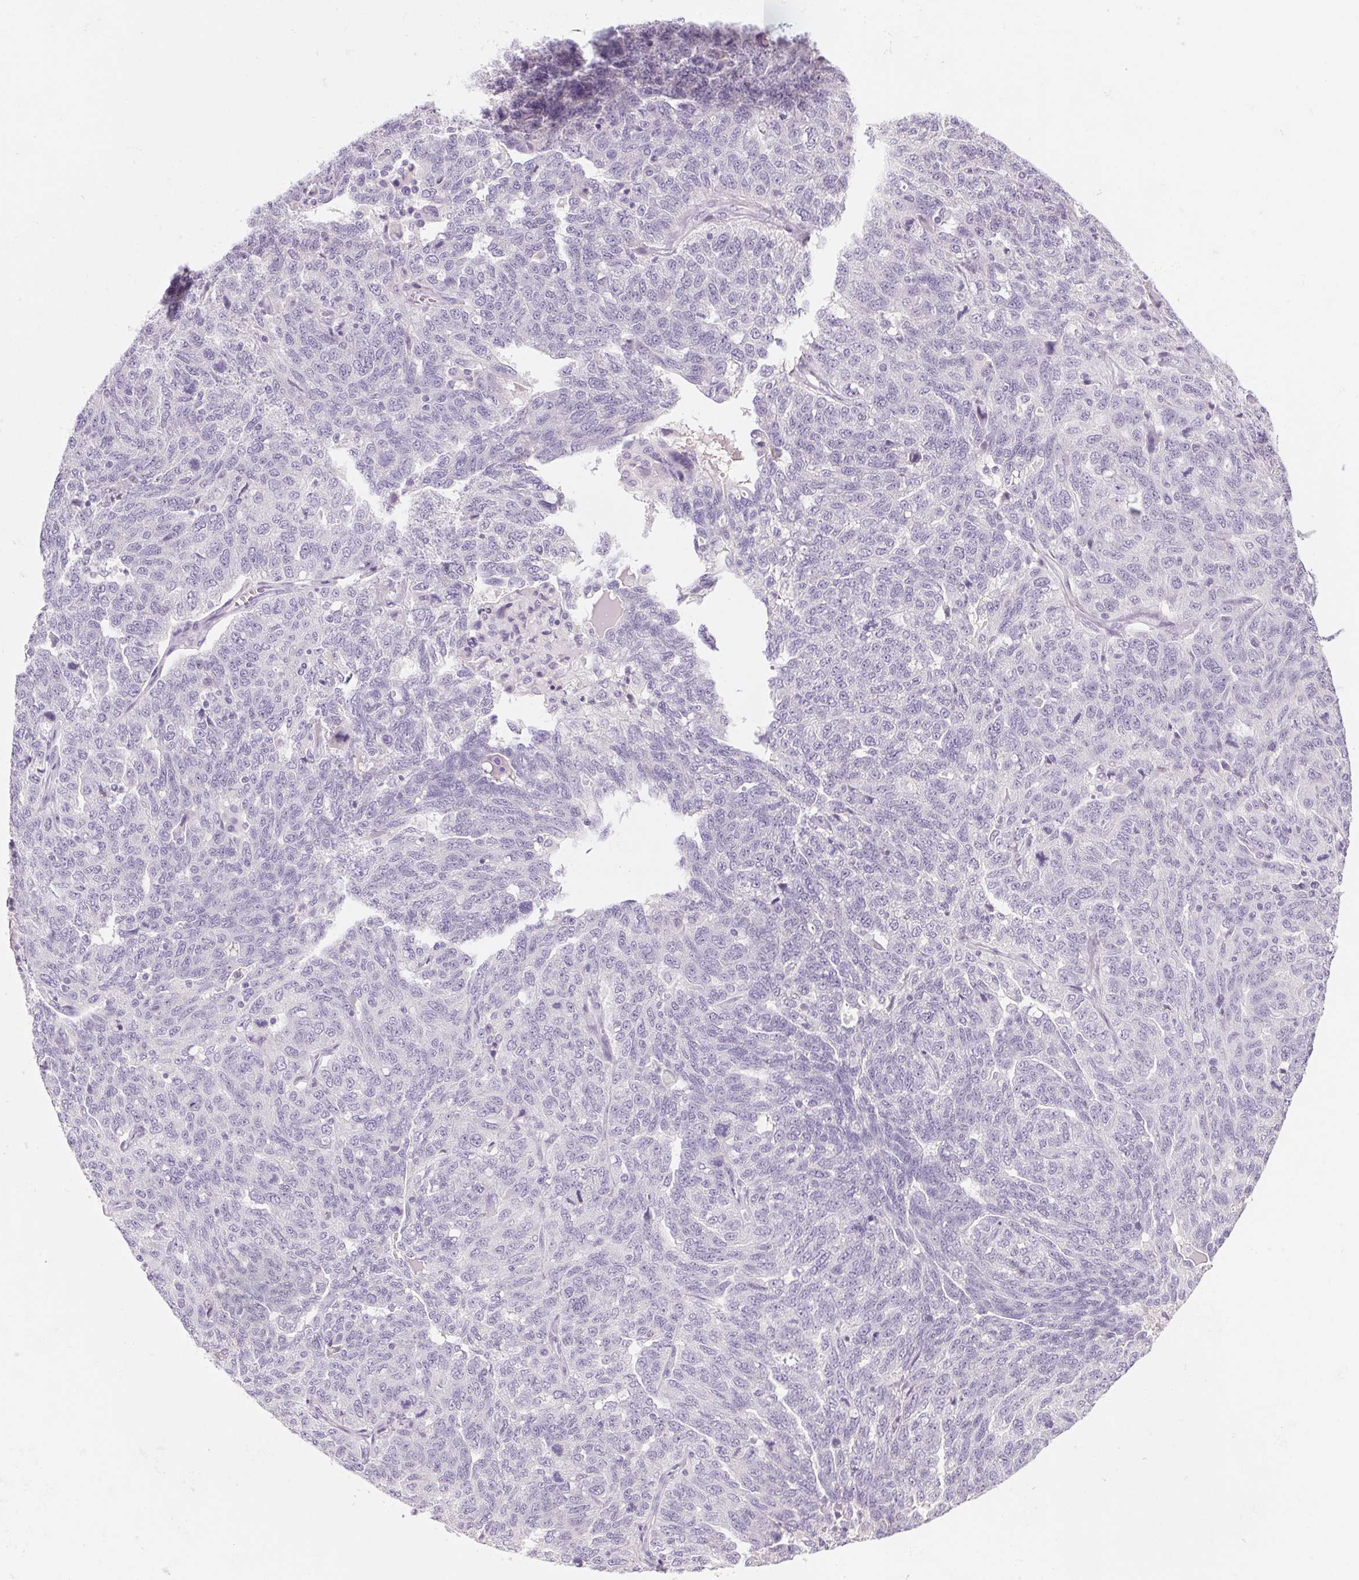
{"staining": {"intensity": "negative", "quantity": "none", "location": "none"}, "tissue": "ovarian cancer", "cell_type": "Tumor cells", "image_type": "cancer", "snomed": [{"axis": "morphology", "description": "Cystadenocarcinoma, serous, NOS"}, {"axis": "topography", "description": "Ovary"}], "caption": "There is no significant staining in tumor cells of ovarian serous cystadenocarcinoma.", "gene": "RPTN", "patient": {"sex": "female", "age": 71}}